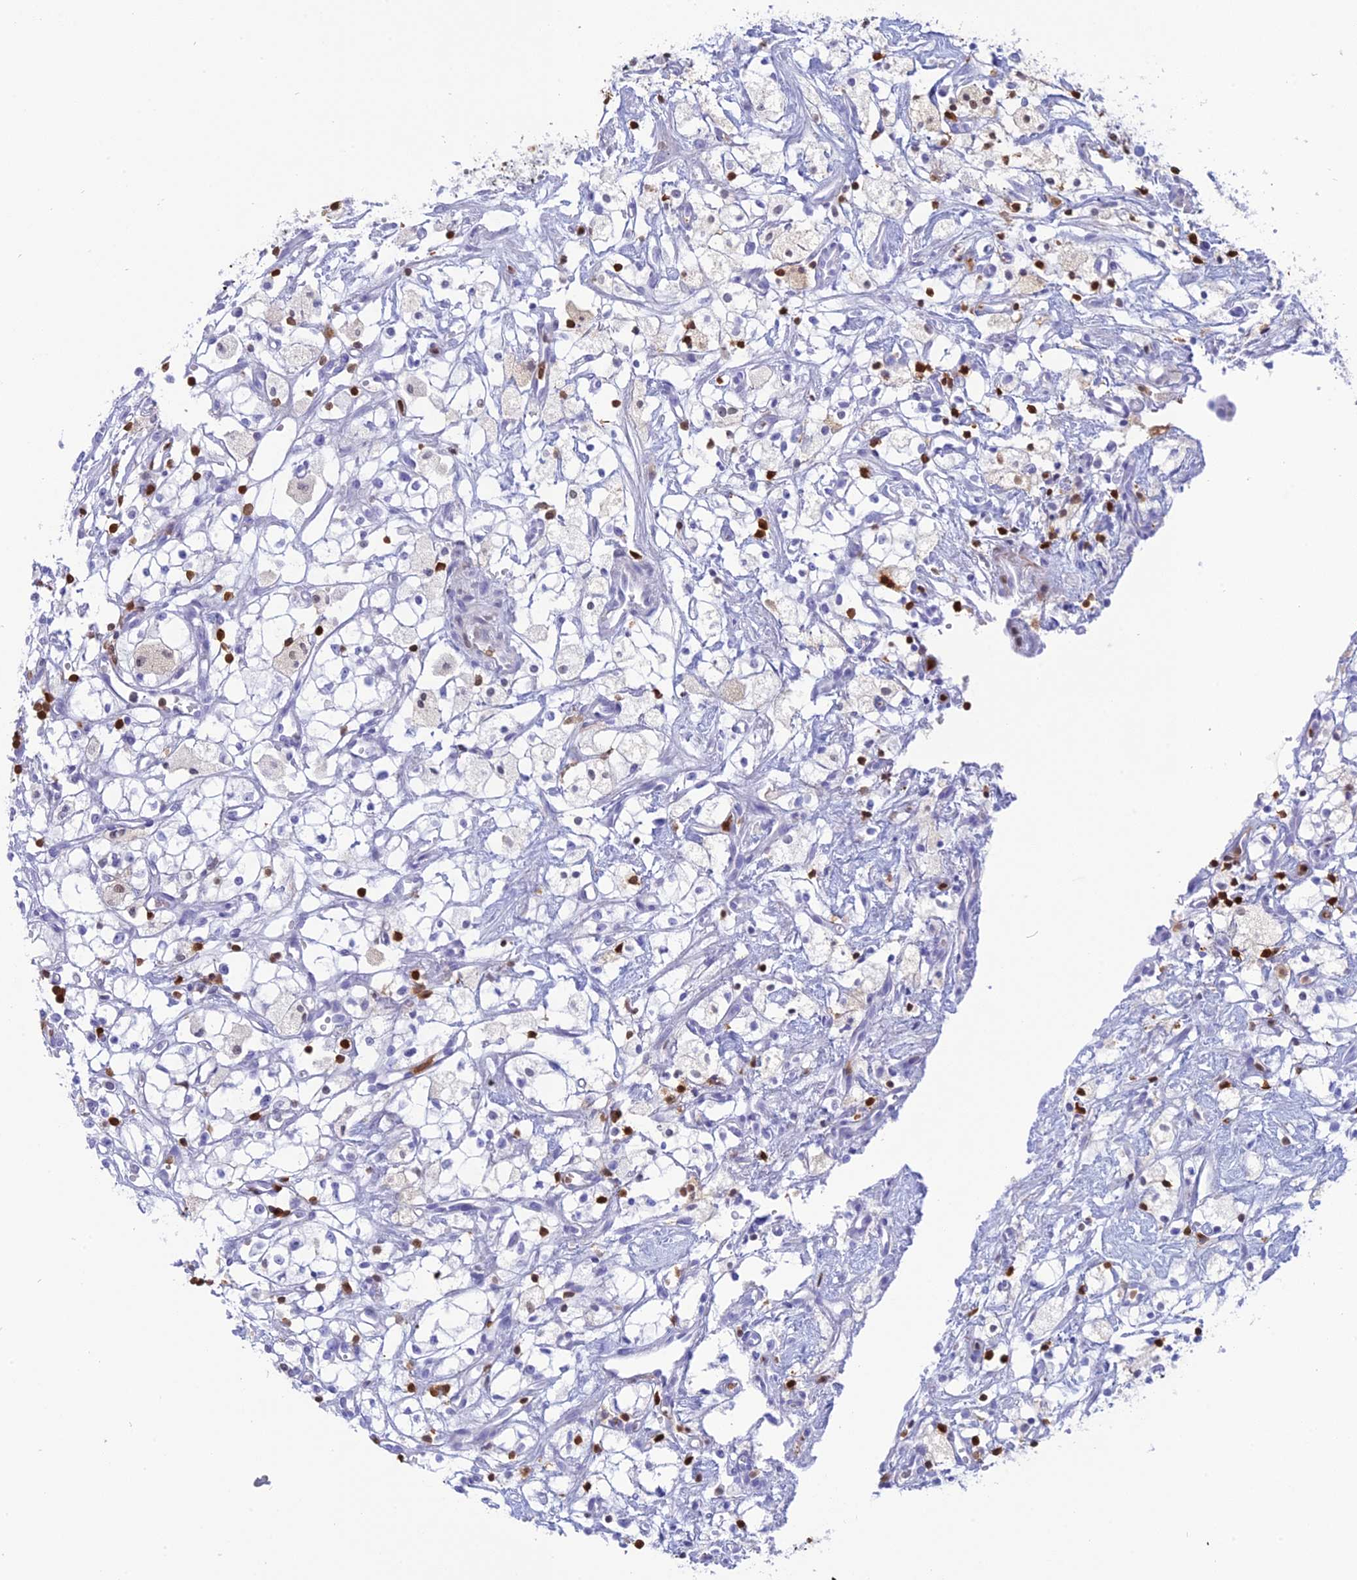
{"staining": {"intensity": "negative", "quantity": "none", "location": "none"}, "tissue": "renal cancer", "cell_type": "Tumor cells", "image_type": "cancer", "snomed": [{"axis": "morphology", "description": "Adenocarcinoma, NOS"}, {"axis": "topography", "description": "Kidney"}], "caption": "High magnification brightfield microscopy of adenocarcinoma (renal) stained with DAB (3,3'-diaminobenzidine) (brown) and counterstained with hematoxylin (blue): tumor cells show no significant staining. The staining is performed using DAB brown chromogen with nuclei counter-stained in using hematoxylin.", "gene": "PGBD4", "patient": {"sex": "male", "age": 59}}